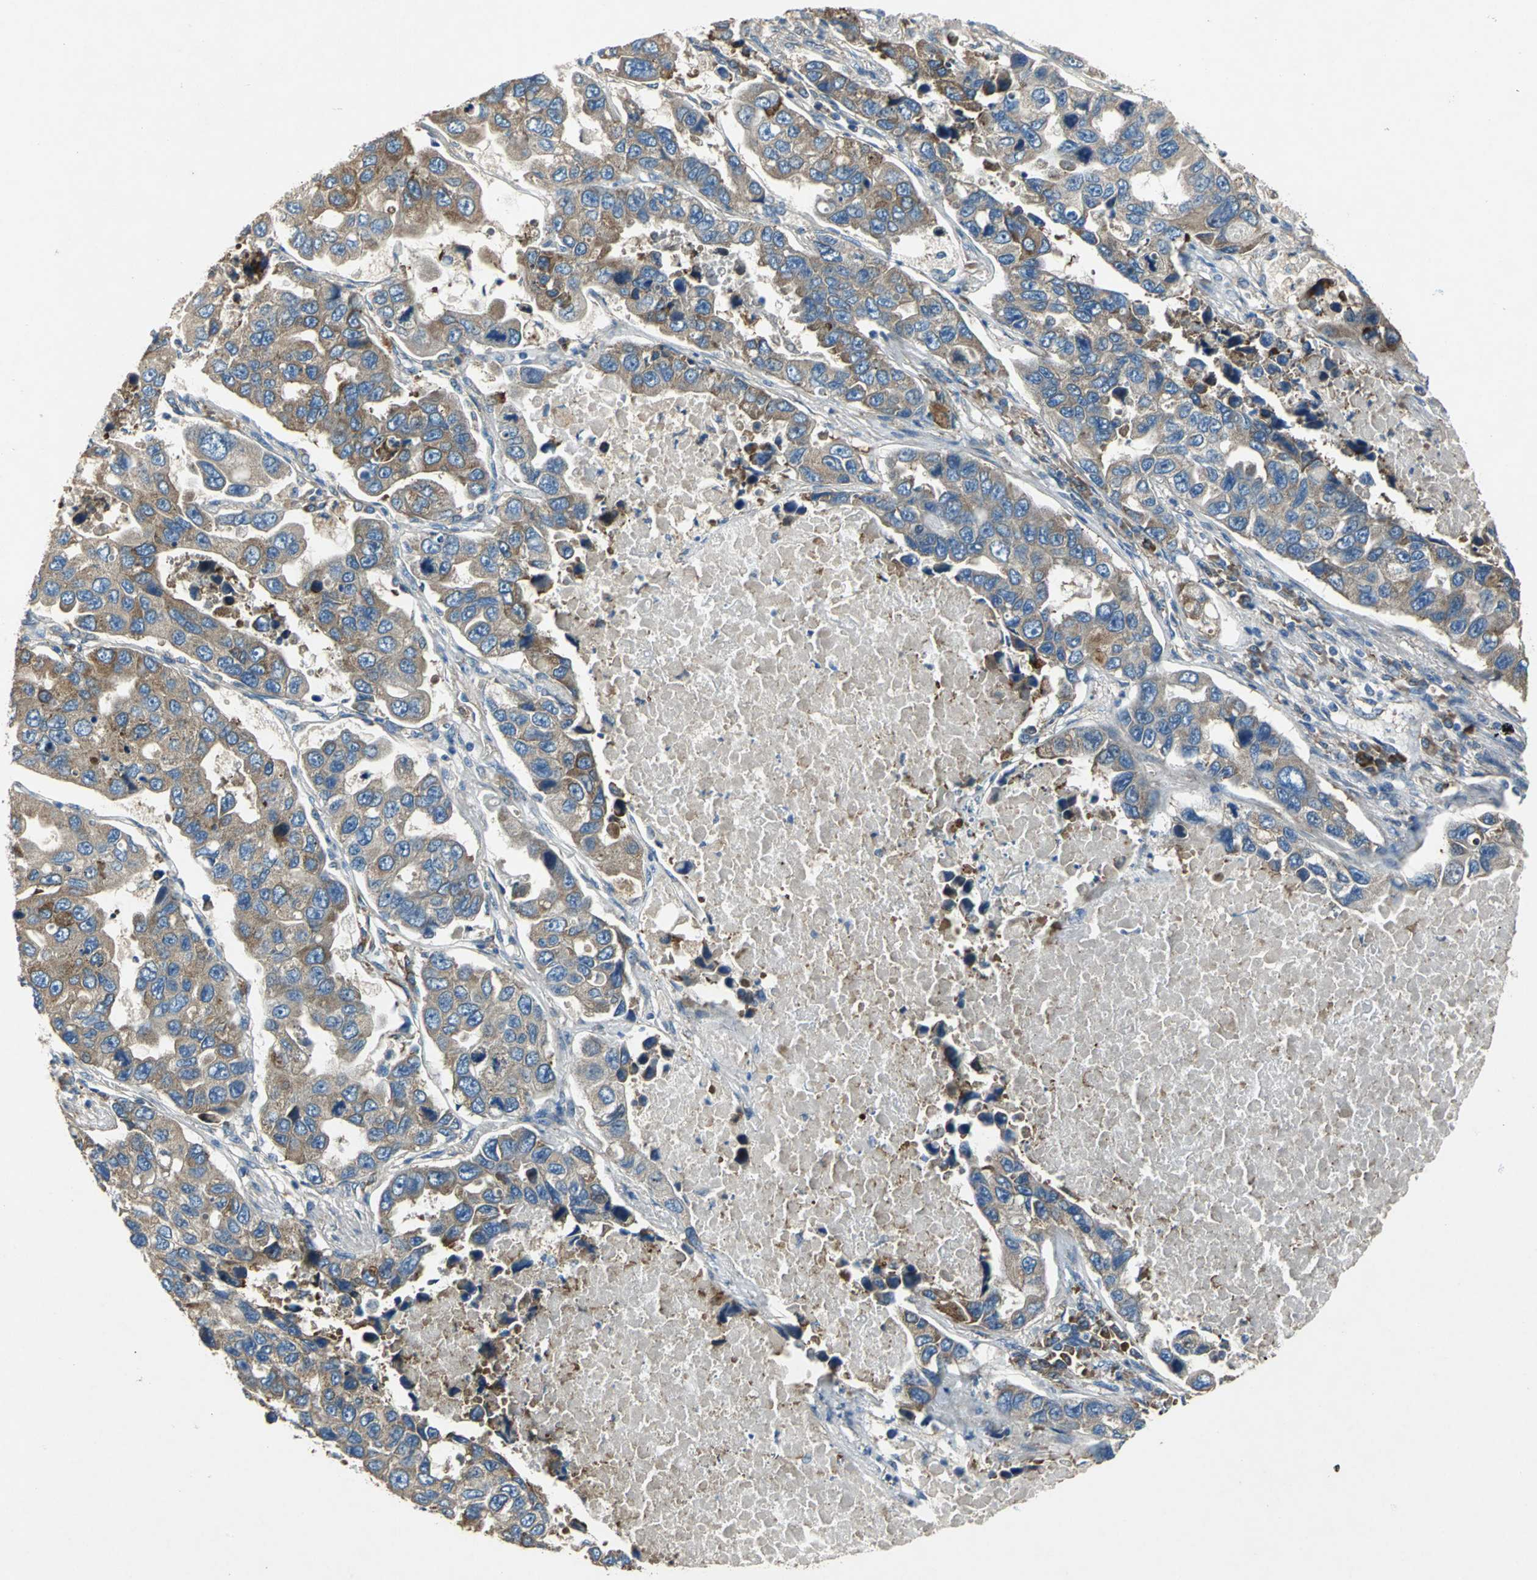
{"staining": {"intensity": "moderate", "quantity": ">75%", "location": "cytoplasmic/membranous"}, "tissue": "lung cancer", "cell_type": "Tumor cells", "image_type": "cancer", "snomed": [{"axis": "morphology", "description": "Adenocarcinoma, NOS"}, {"axis": "topography", "description": "Lung"}], "caption": "Protein positivity by IHC shows moderate cytoplasmic/membranous positivity in about >75% of tumor cells in lung adenocarcinoma.", "gene": "HEPH", "patient": {"sex": "male", "age": 64}}